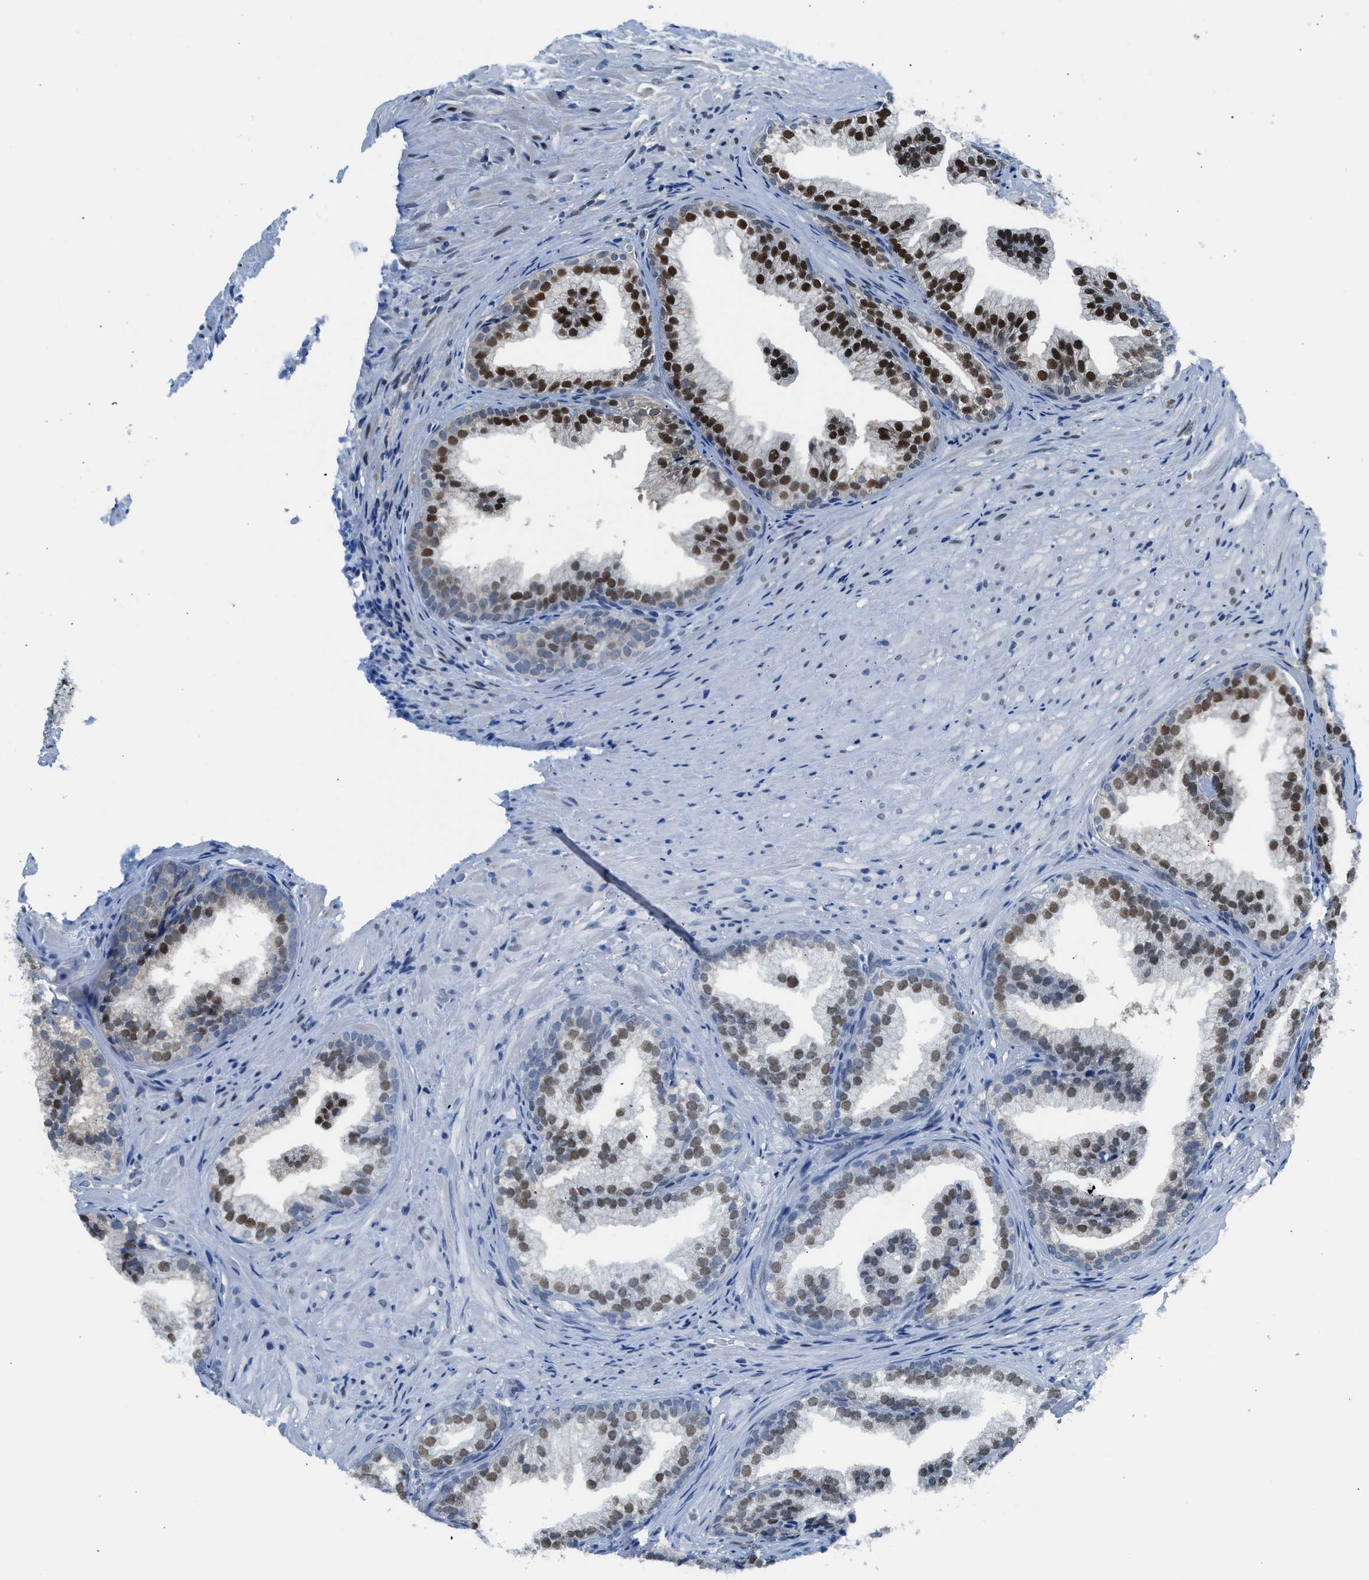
{"staining": {"intensity": "strong", "quantity": ">75%", "location": "nuclear"}, "tissue": "prostate", "cell_type": "Glandular cells", "image_type": "normal", "snomed": [{"axis": "morphology", "description": "Normal tissue, NOS"}, {"axis": "topography", "description": "Prostate"}], "caption": "Normal prostate was stained to show a protein in brown. There is high levels of strong nuclear expression in approximately >75% of glandular cells.", "gene": "ALX1", "patient": {"sex": "male", "age": 76}}